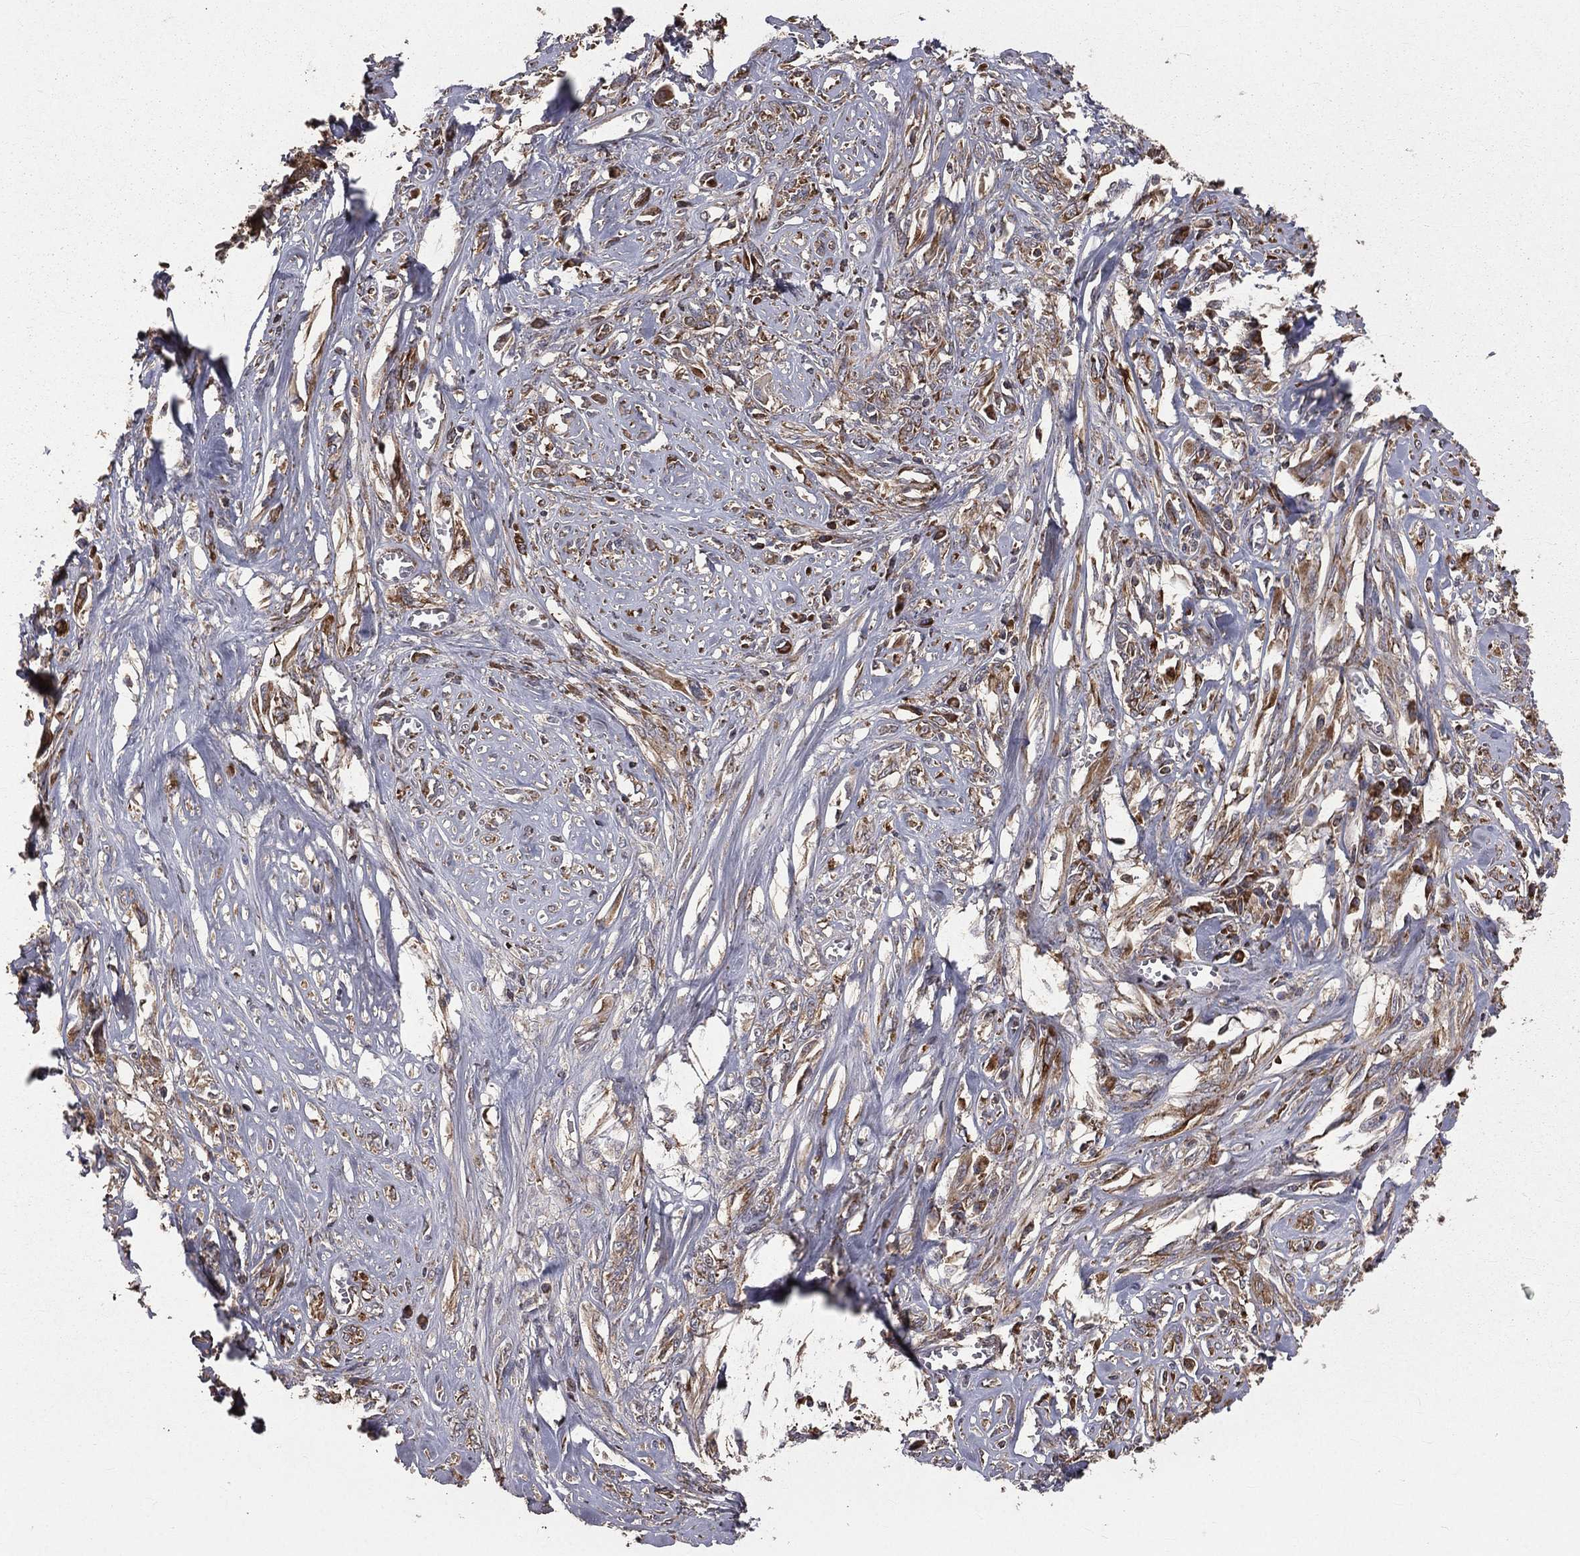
{"staining": {"intensity": "moderate", "quantity": ">75%", "location": "cytoplasmic/membranous"}, "tissue": "melanoma", "cell_type": "Tumor cells", "image_type": "cancer", "snomed": [{"axis": "morphology", "description": "Malignant melanoma, NOS"}, {"axis": "topography", "description": "Skin"}], "caption": "Immunohistochemical staining of malignant melanoma exhibits medium levels of moderate cytoplasmic/membranous protein positivity in approximately >75% of tumor cells. Immunohistochemistry stains the protein in brown and the nuclei are stained blue.", "gene": "OLFML1", "patient": {"sex": "female", "age": 91}}